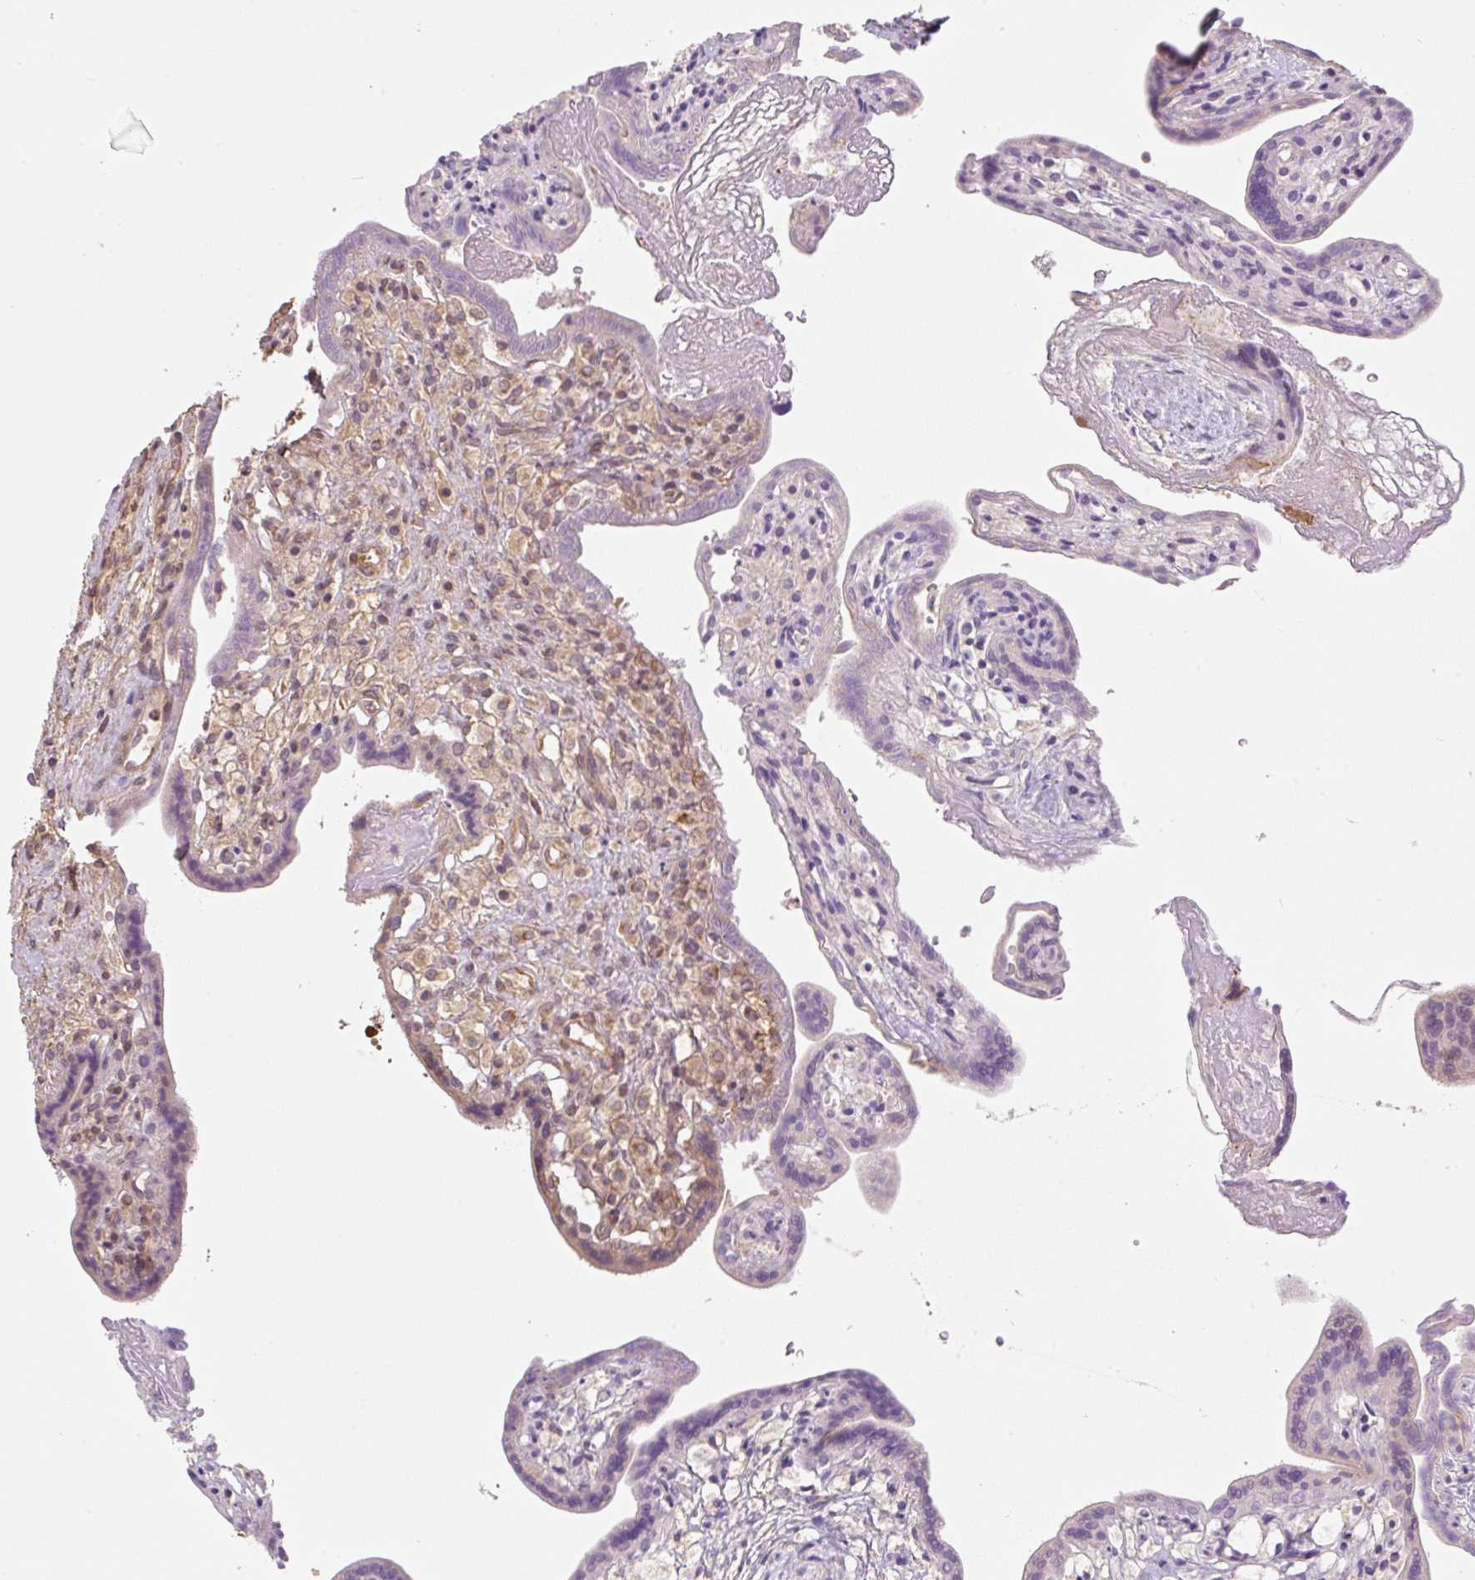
{"staining": {"intensity": "moderate", "quantity": "25%-75%", "location": "cytoplasmic/membranous"}, "tissue": "placenta", "cell_type": "Trophoblastic cells", "image_type": "normal", "snomed": [{"axis": "morphology", "description": "Normal tissue, NOS"}, {"axis": "topography", "description": "Placenta"}], "caption": "A photomicrograph of human placenta stained for a protein reveals moderate cytoplasmic/membranous brown staining in trophoblastic cells.", "gene": "COX8A", "patient": {"sex": "female", "age": 37}}